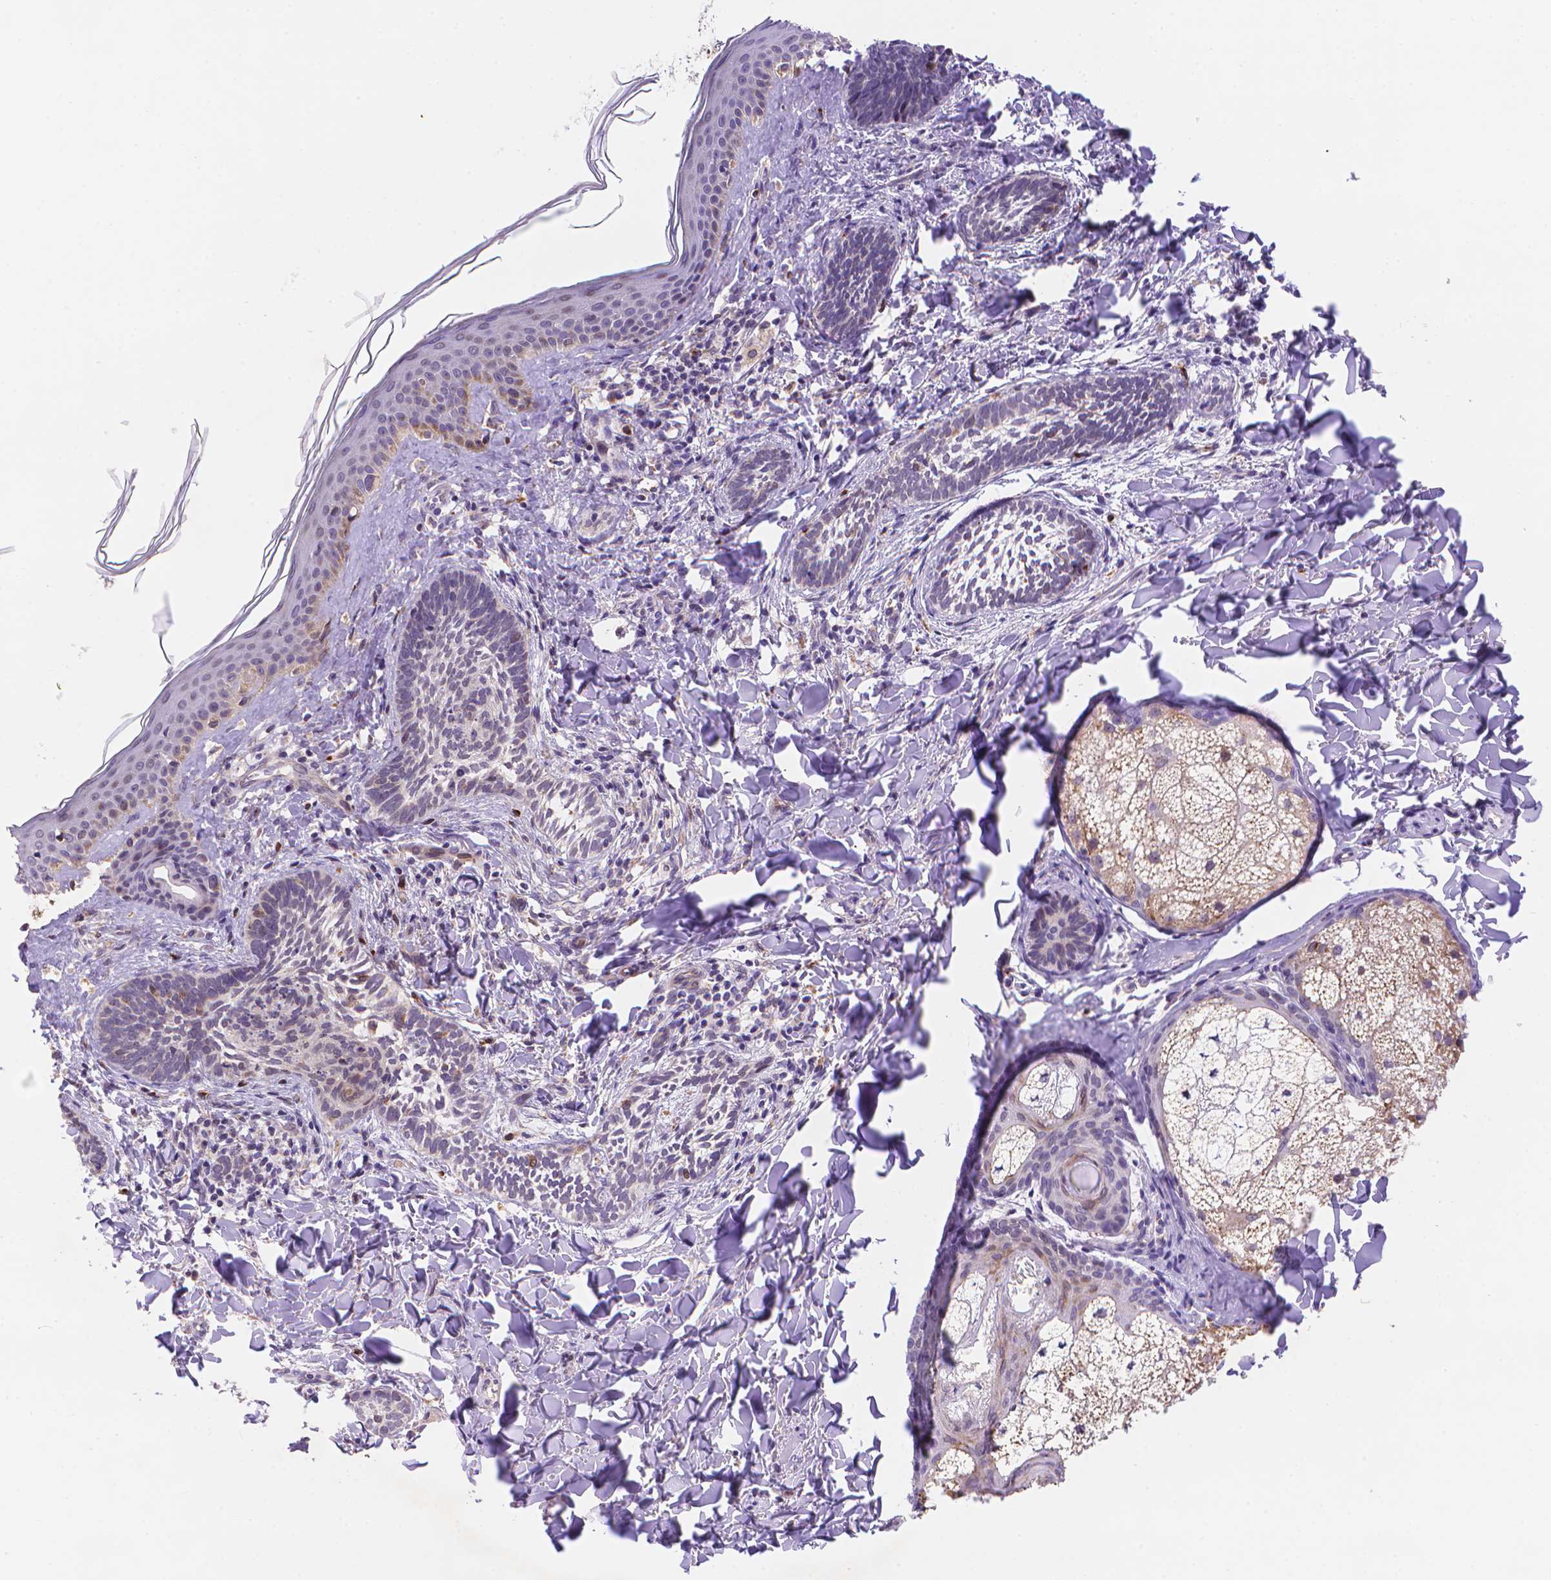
{"staining": {"intensity": "weak", "quantity": "<25%", "location": "cytoplasmic/membranous"}, "tissue": "skin cancer", "cell_type": "Tumor cells", "image_type": "cancer", "snomed": [{"axis": "morphology", "description": "Normal tissue, NOS"}, {"axis": "morphology", "description": "Basal cell carcinoma"}, {"axis": "topography", "description": "Skin"}], "caption": "This image is of basal cell carcinoma (skin) stained with immunohistochemistry to label a protein in brown with the nuclei are counter-stained blue. There is no positivity in tumor cells. Brightfield microscopy of IHC stained with DAB (brown) and hematoxylin (blue), captured at high magnification.", "gene": "CYYR1", "patient": {"sex": "male", "age": 46}}